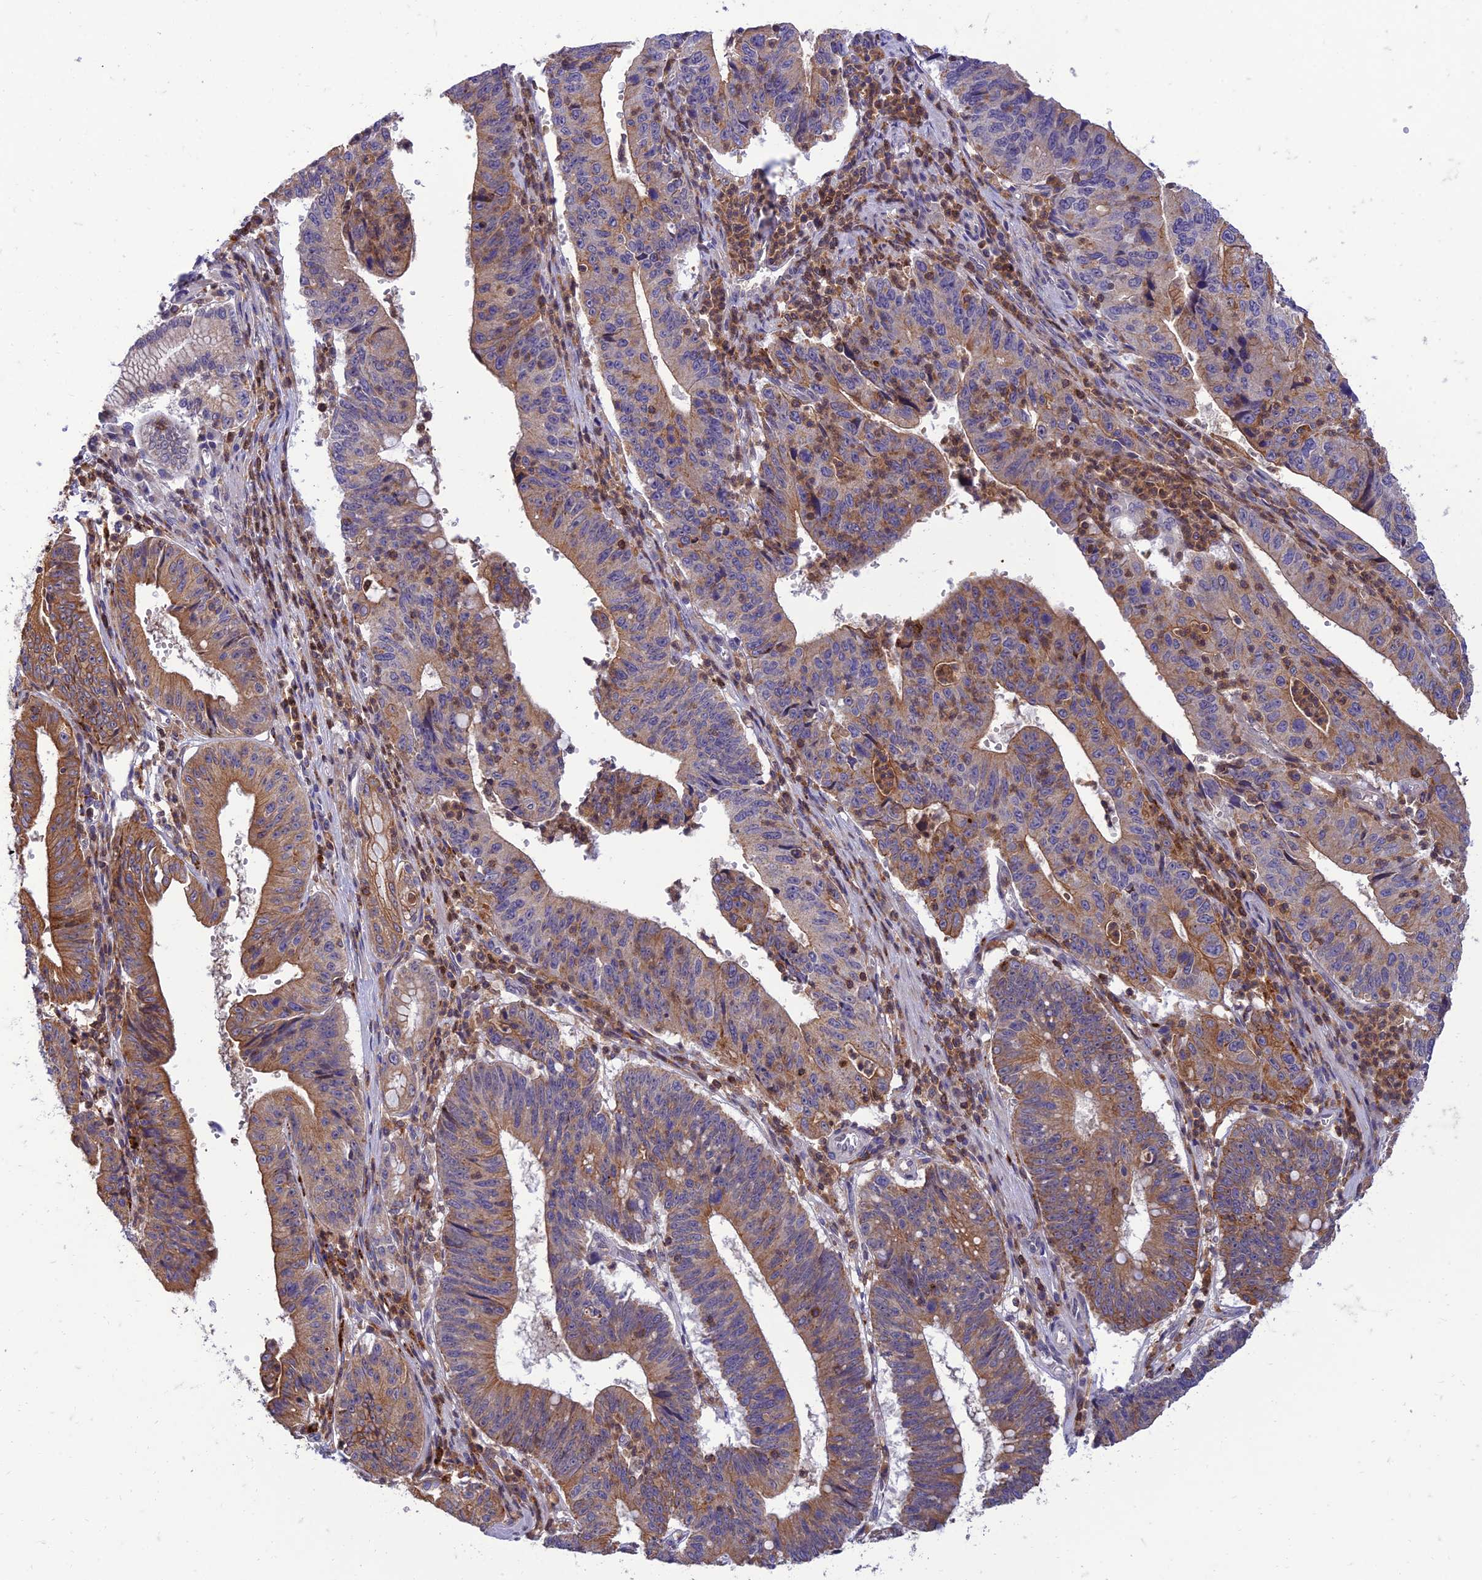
{"staining": {"intensity": "moderate", "quantity": "25%-75%", "location": "cytoplasmic/membranous"}, "tissue": "stomach cancer", "cell_type": "Tumor cells", "image_type": "cancer", "snomed": [{"axis": "morphology", "description": "Adenocarcinoma, NOS"}, {"axis": "topography", "description": "Stomach"}], "caption": "Approximately 25%-75% of tumor cells in human stomach cancer (adenocarcinoma) display moderate cytoplasmic/membranous protein expression as visualized by brown immunohistochemical staining.", "gene": "IRAK3", "patient": {"sex": "male", "age": 59}}